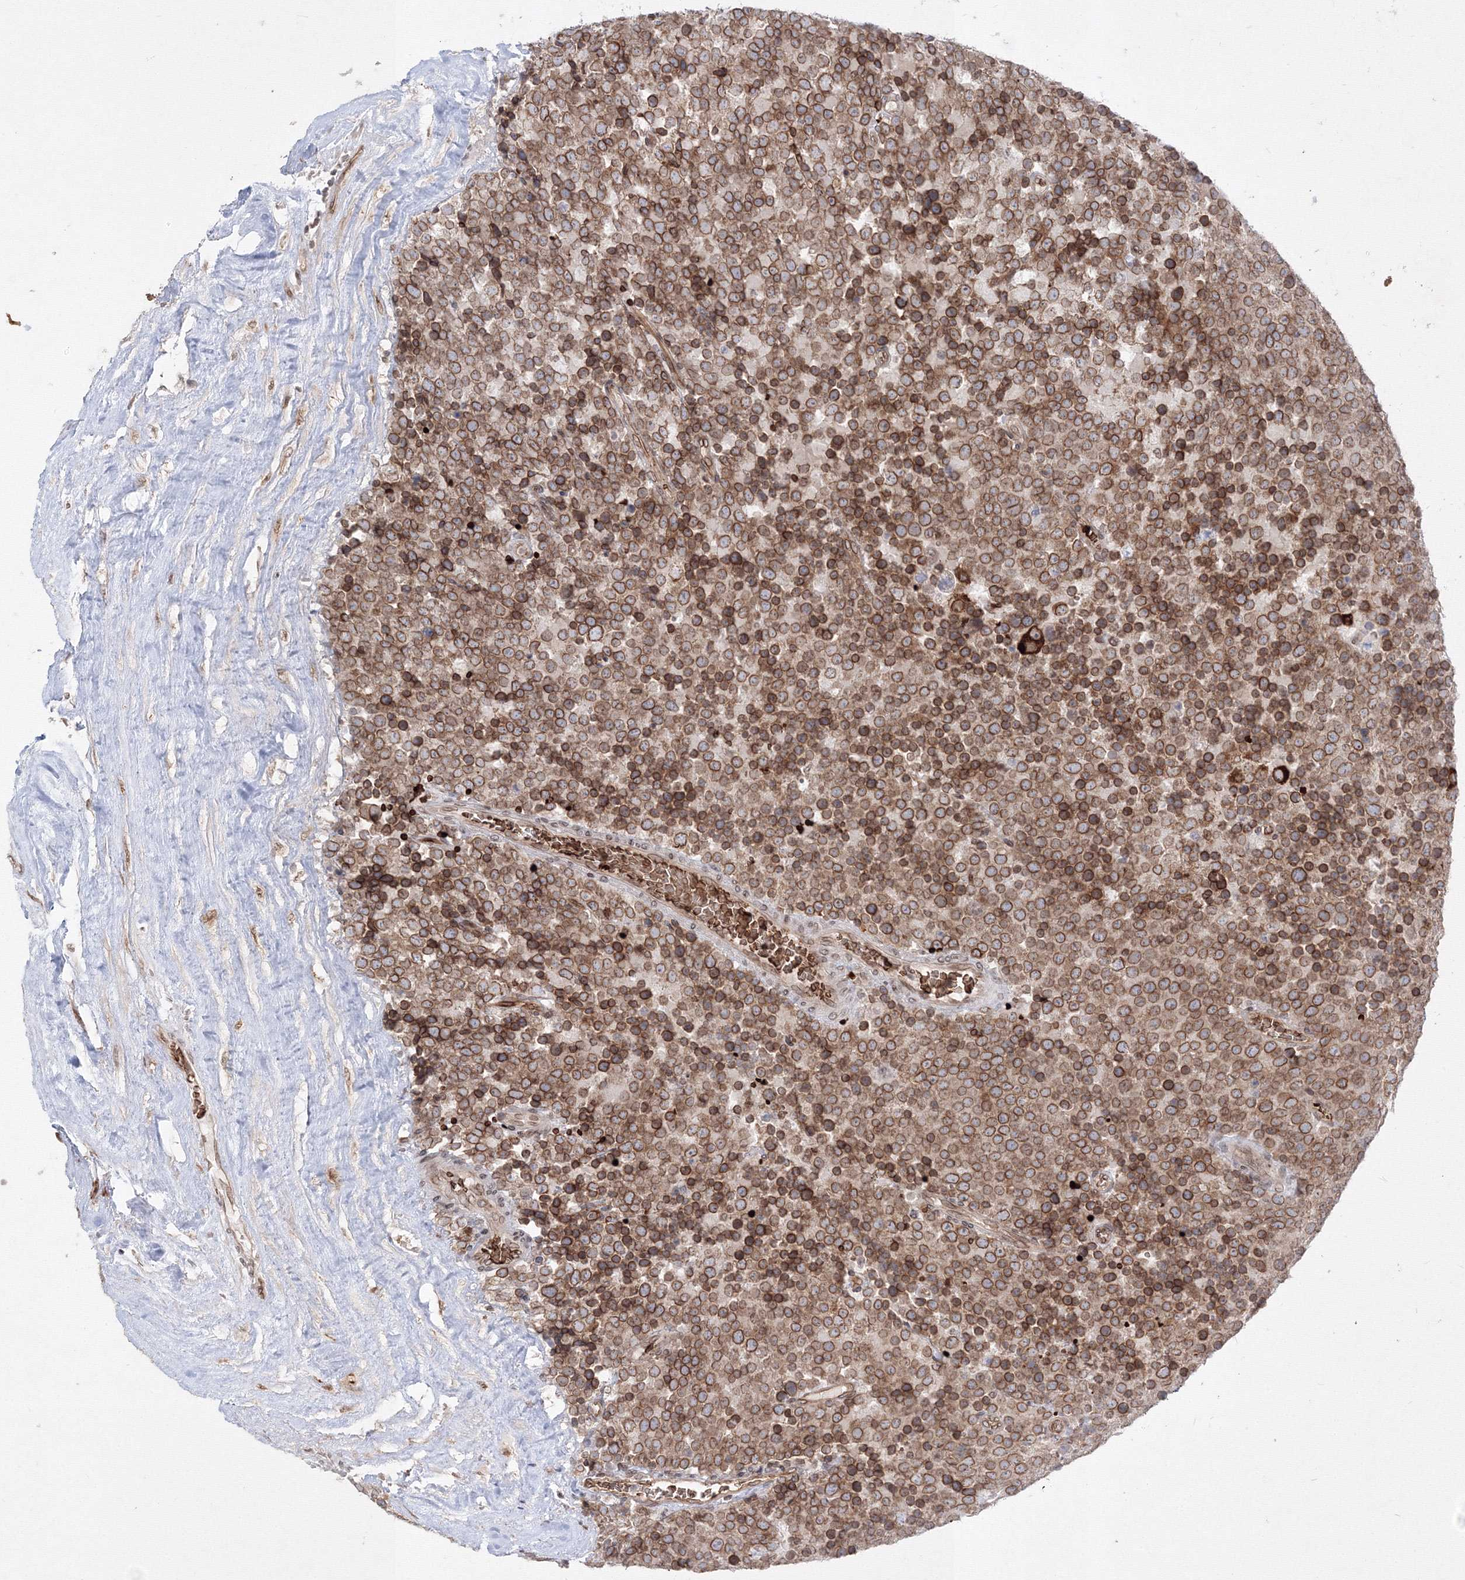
{"staining": {"intensity": "moderate", "quantity": ">75%", "location": "cytoplasmic/membranous,nuclear"}, "tissue": "testis cancer", "cell_type": "Tumor cells", "image_type": "cancer", "snomed": [{"axis": "morphology", "description": "Seminoma, NOS"}, {"axis": "topography", "description": "Testis"}], "caption": "This image demonstrates IHC staining of human testis seminoma, with medium moderate cytoplasmic/membranous and nuclear expression in about >75% of tumor cells.", "gene": "DNAJB2", "patient": {"sex": "male", "age": 71}}